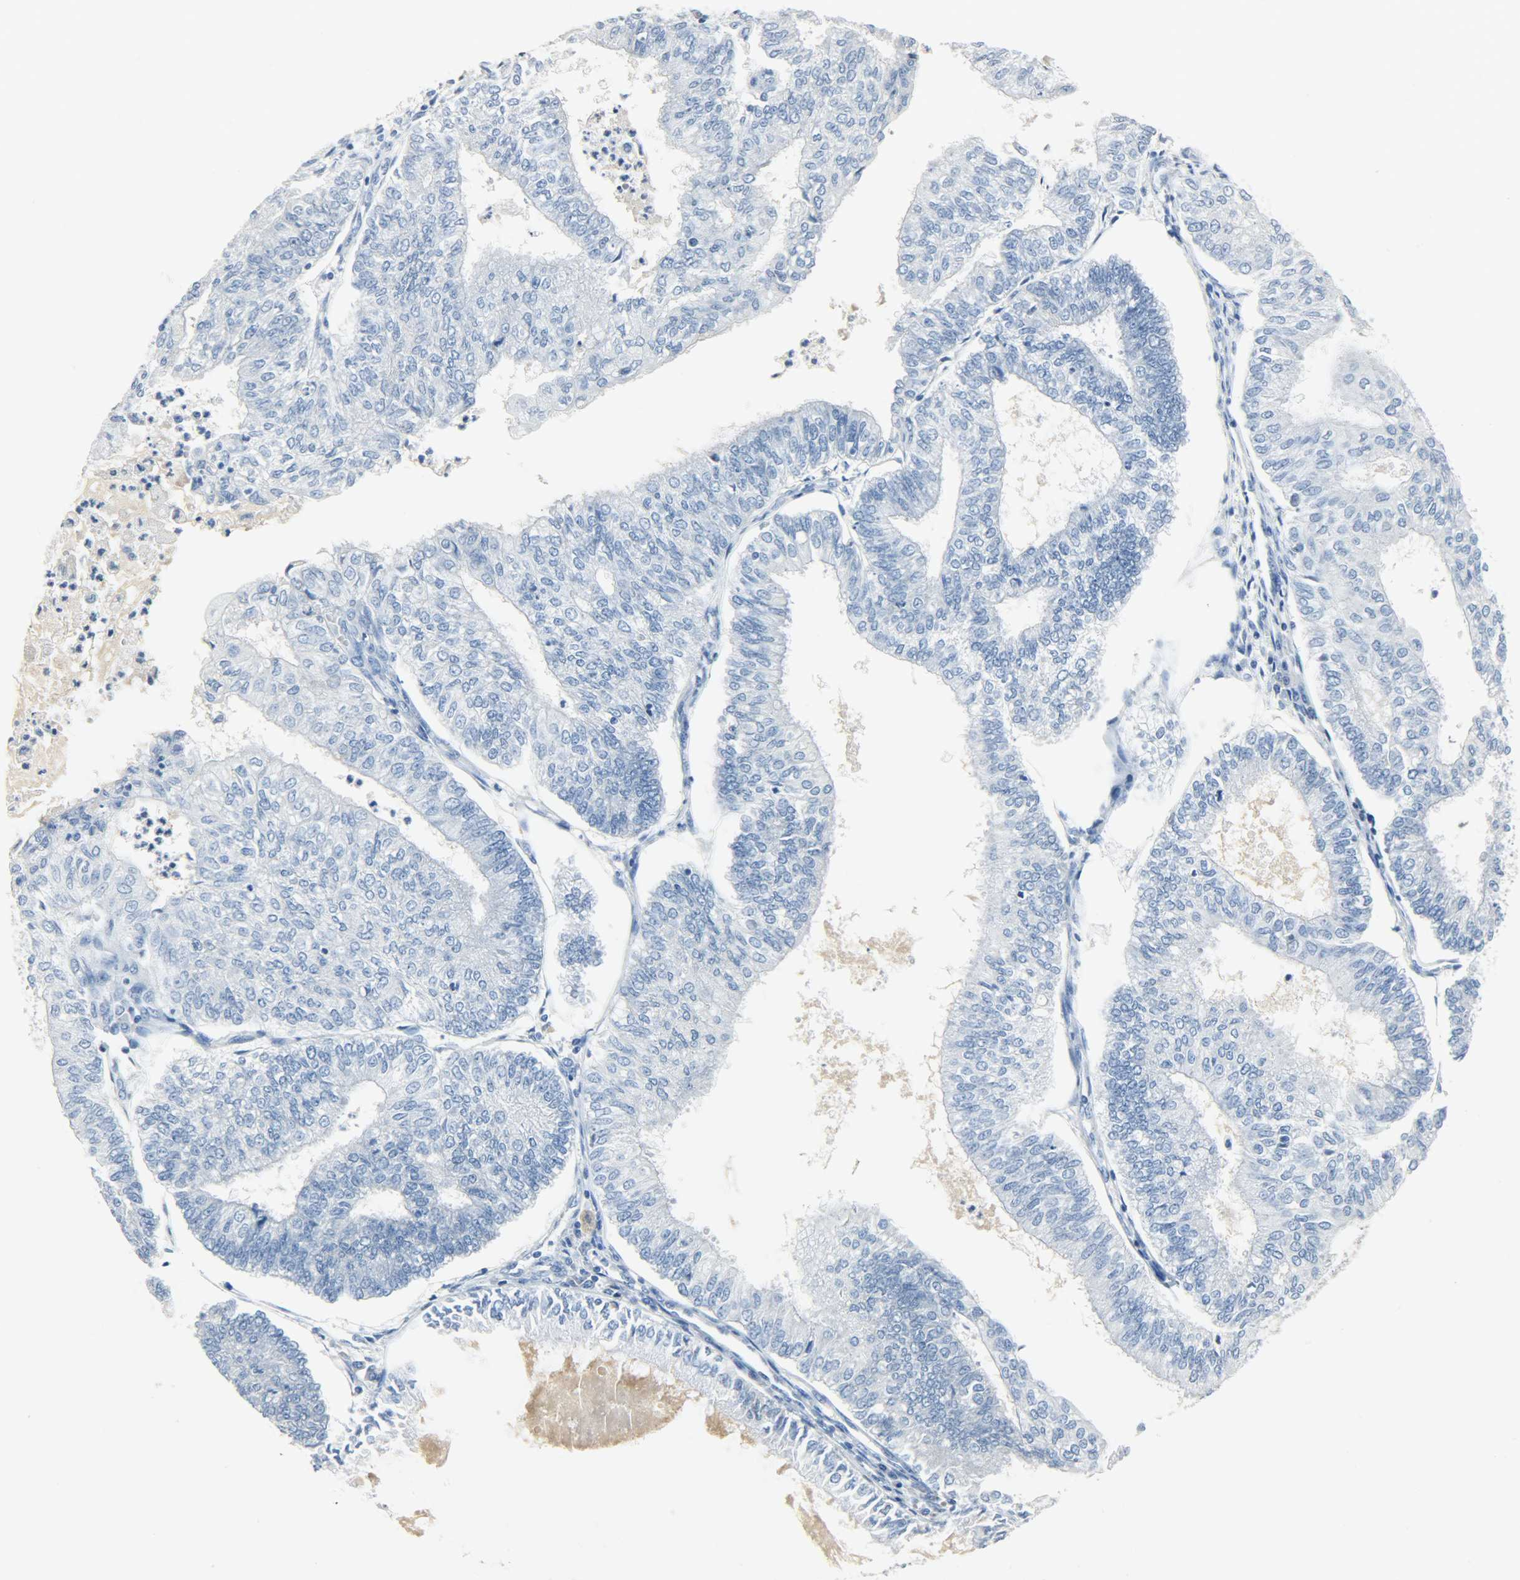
{"staining": {"intensity": "negative", "quantity": "none", "location": "none"}, "tissue": "endometrial cancer", "cell_type": "Tumor cells", "image_type": "cancer", "snomed": [{"axis": "morphology", "description": "Adenocarcinoma, NOS"}, {"axis": "topography", "description": "Endometrium"}], "caption": "Tumor cells show no significant positivity in endometrial cancer (adenocarcinoma).", "gene": "CRP", "patient": {"sex": "female", "age": 59}}